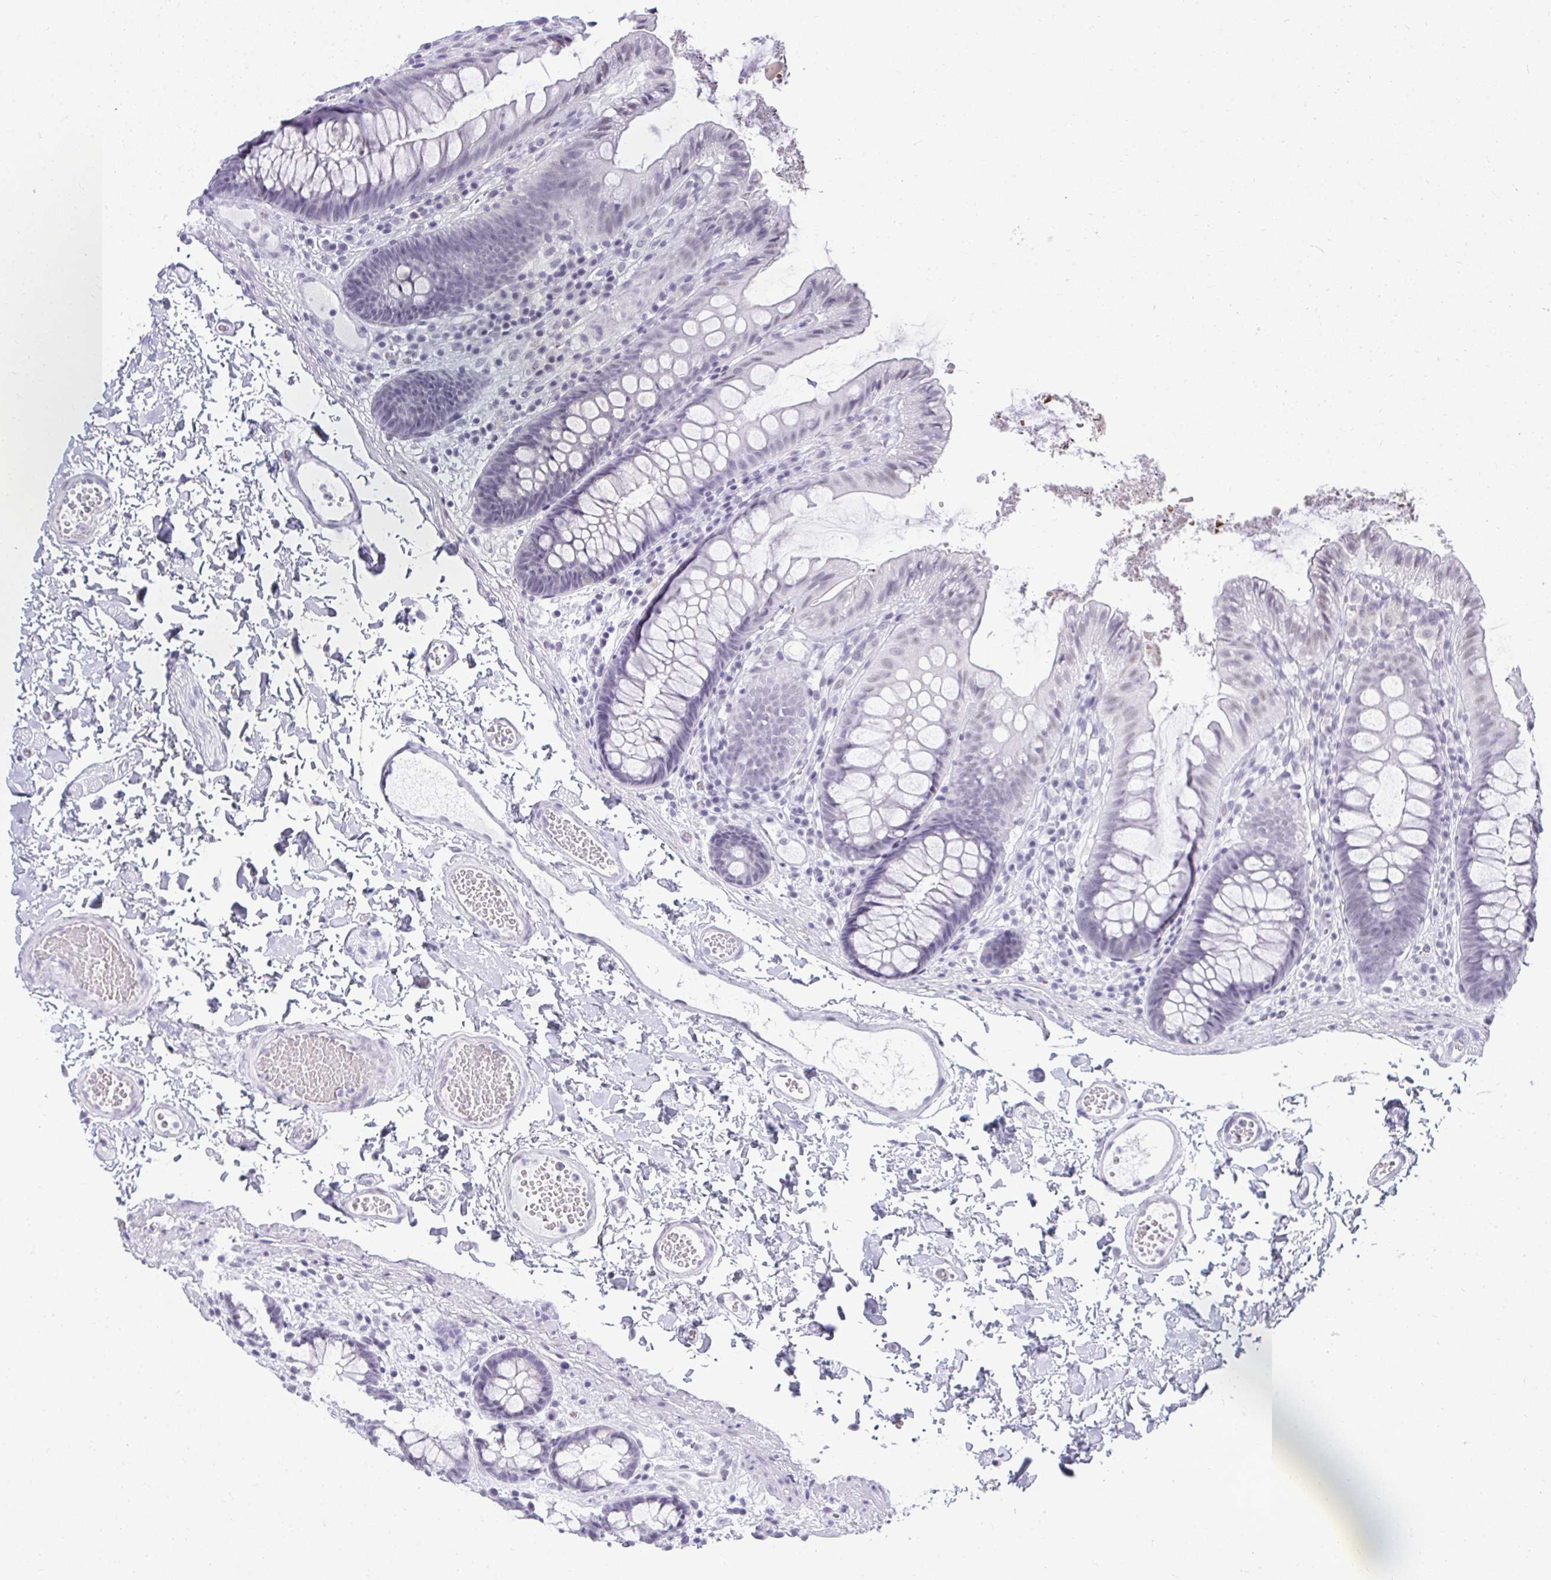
{"staining": {"intensity": "negative", "quantity": "none", "location": "none"}, "tissue": "colon", "cell_type": "Endothelial cells", "image_type": "normal", "snomed": [{"axis": "morphology", "description": "Normal tissue, NOS"}, {"axis": "topography", "description": "Colon"}, {"axis": "topography", "description": "Peripheral nerve tissue"}], "caption": "Immunohistochemical staining of normal colon reveals no significant staining in endothelial cells. (DAB immunohistochemistry (IHC) visualized using brightfield microscopy, high magnification).", "gene": "PLA2G1B", "patient": {"sex": "male", "age": 84}}